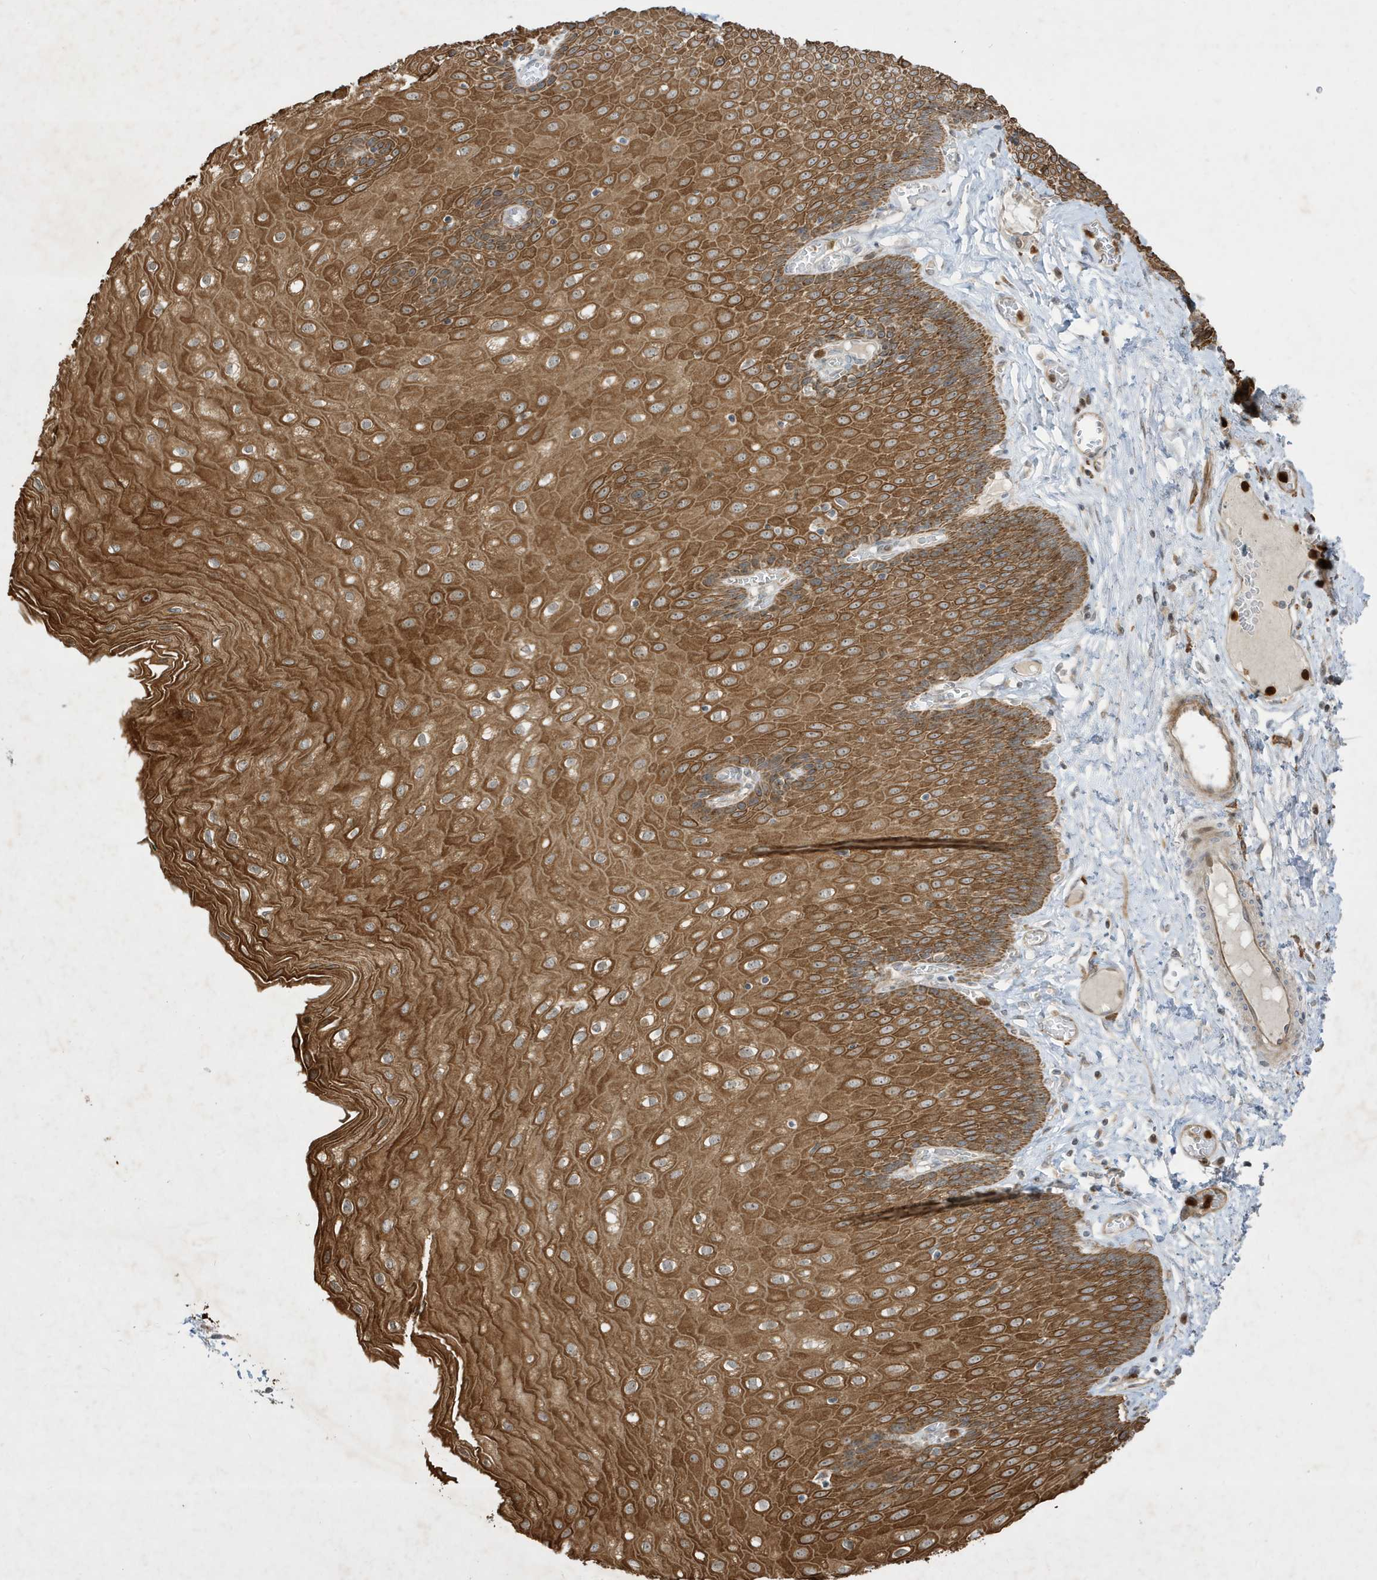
{"staining": {"intensity": "strong", "quantity": ">75%", "location": "cytoplasmic/membranous"}, "tissue": "esophagus", "cell_type": "Squamous epithelial cells", "image_type": "normal", "snomed": [{"axis": "morphology", "description": "Normal tissue, NOS"}, {"axis": "topography", "description": "Esophagus"}], "caption": "Protein staining displays strong cytoplasmic/membranous expression in approximately >75% of squamous epithelial cells in unremarkable esophagus.", "gene": "IFT57", "patient": {"sex": "male", "age": 60}}